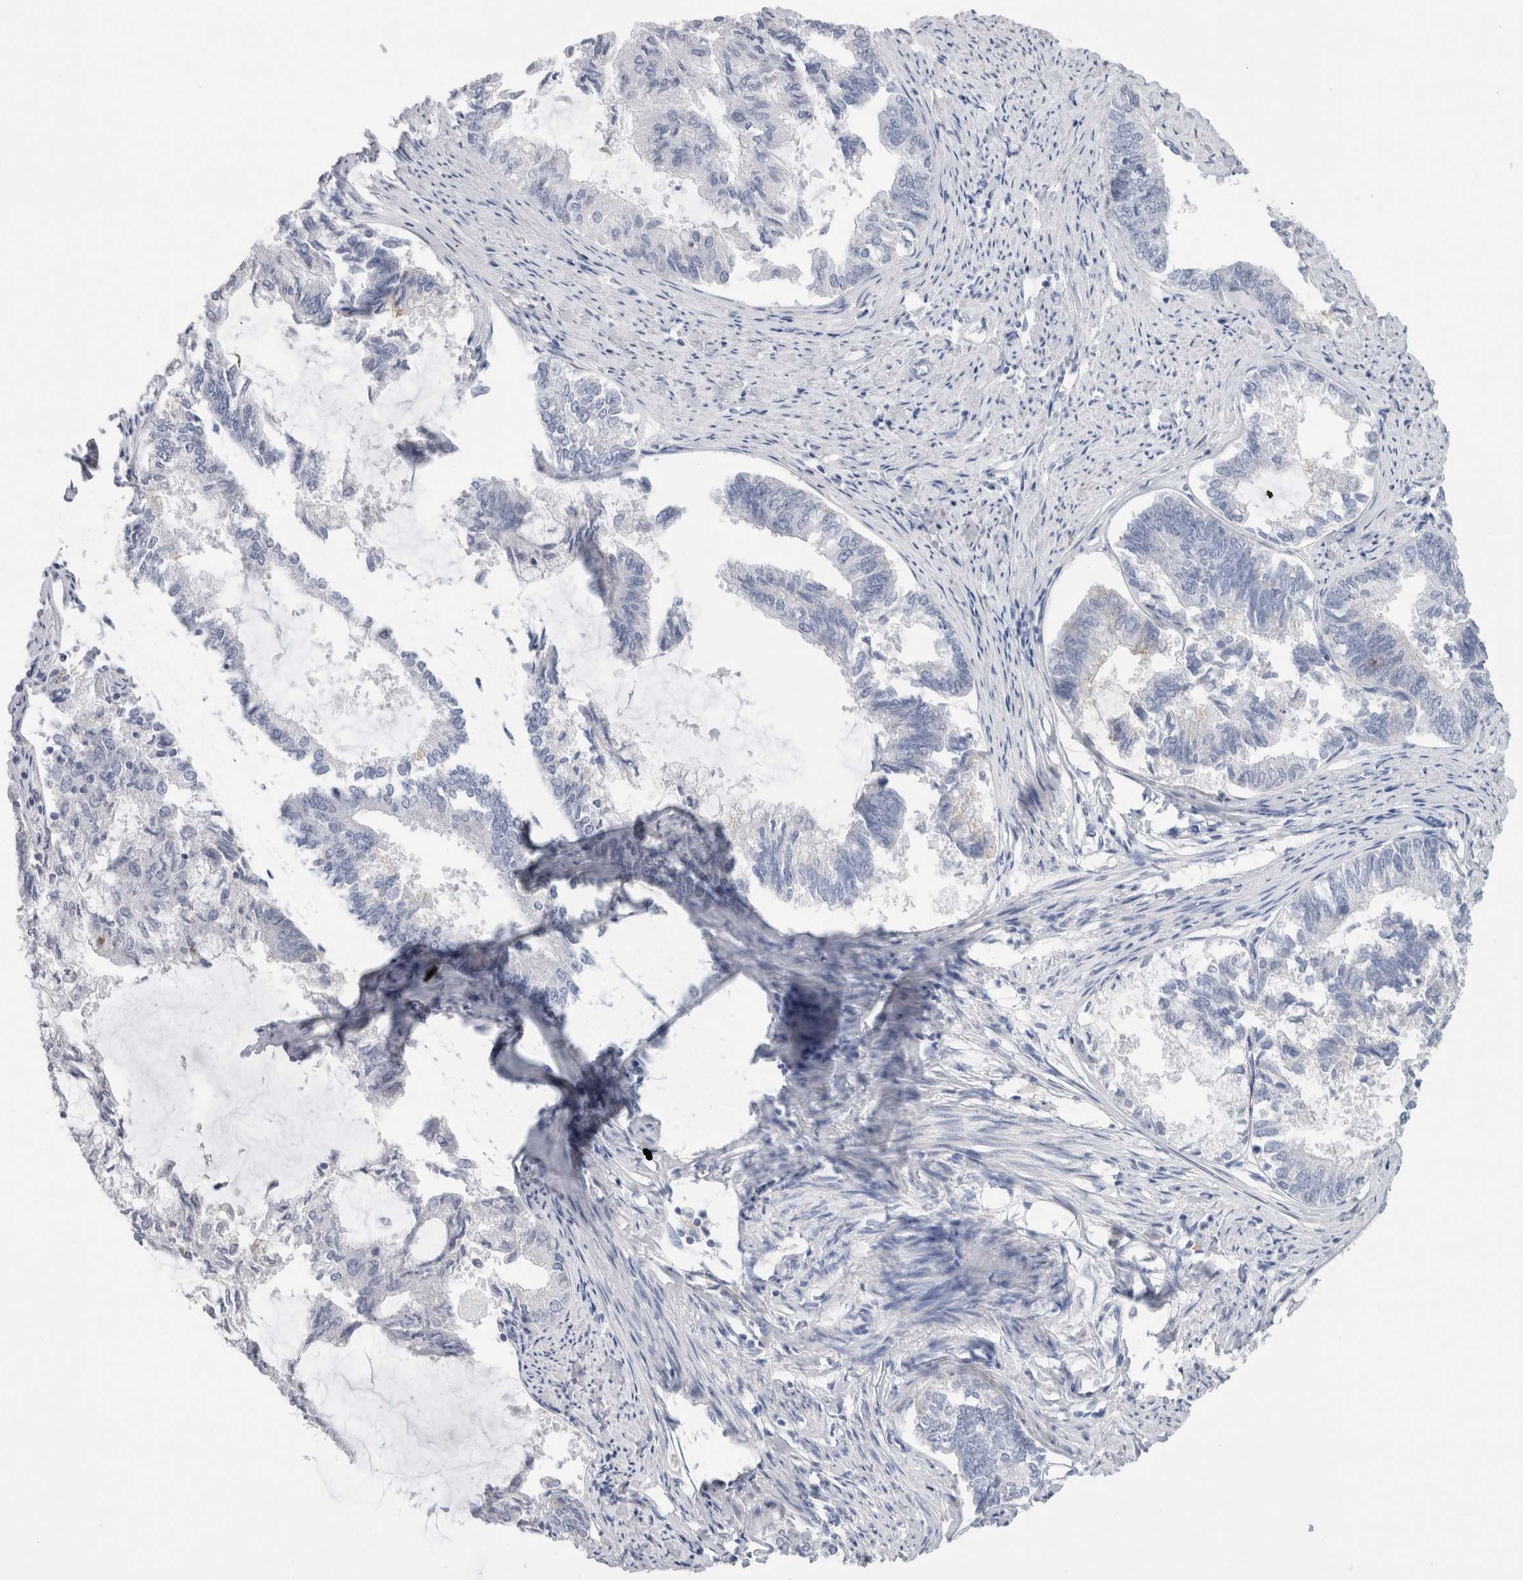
{"staining": {"intensity": "negative", "quantity": "none", "location": "none"}, "tissue": "endometrial cancer", "cell_type": "Tumor cells", "image_type": "cancer", "snomed": [{"axis": "morphology", "description": "Adenocarcinoma, NOS"}, {"axis": "topography", "description": "Endometrium"}], "caption": "Immunohistochemical staining of adenocarcinoma (endometrial) demonstrates no significant positivity in tumor cells. The staining was performed using DAB (3,3'-diaminobenzidine) to visualize the protein expression in brown, while the nuclei were stained in blue with hematoxylin (Magnification: 20x).", "gene": "LAMP3", "patient": {"sex": "female", "age": 86}}